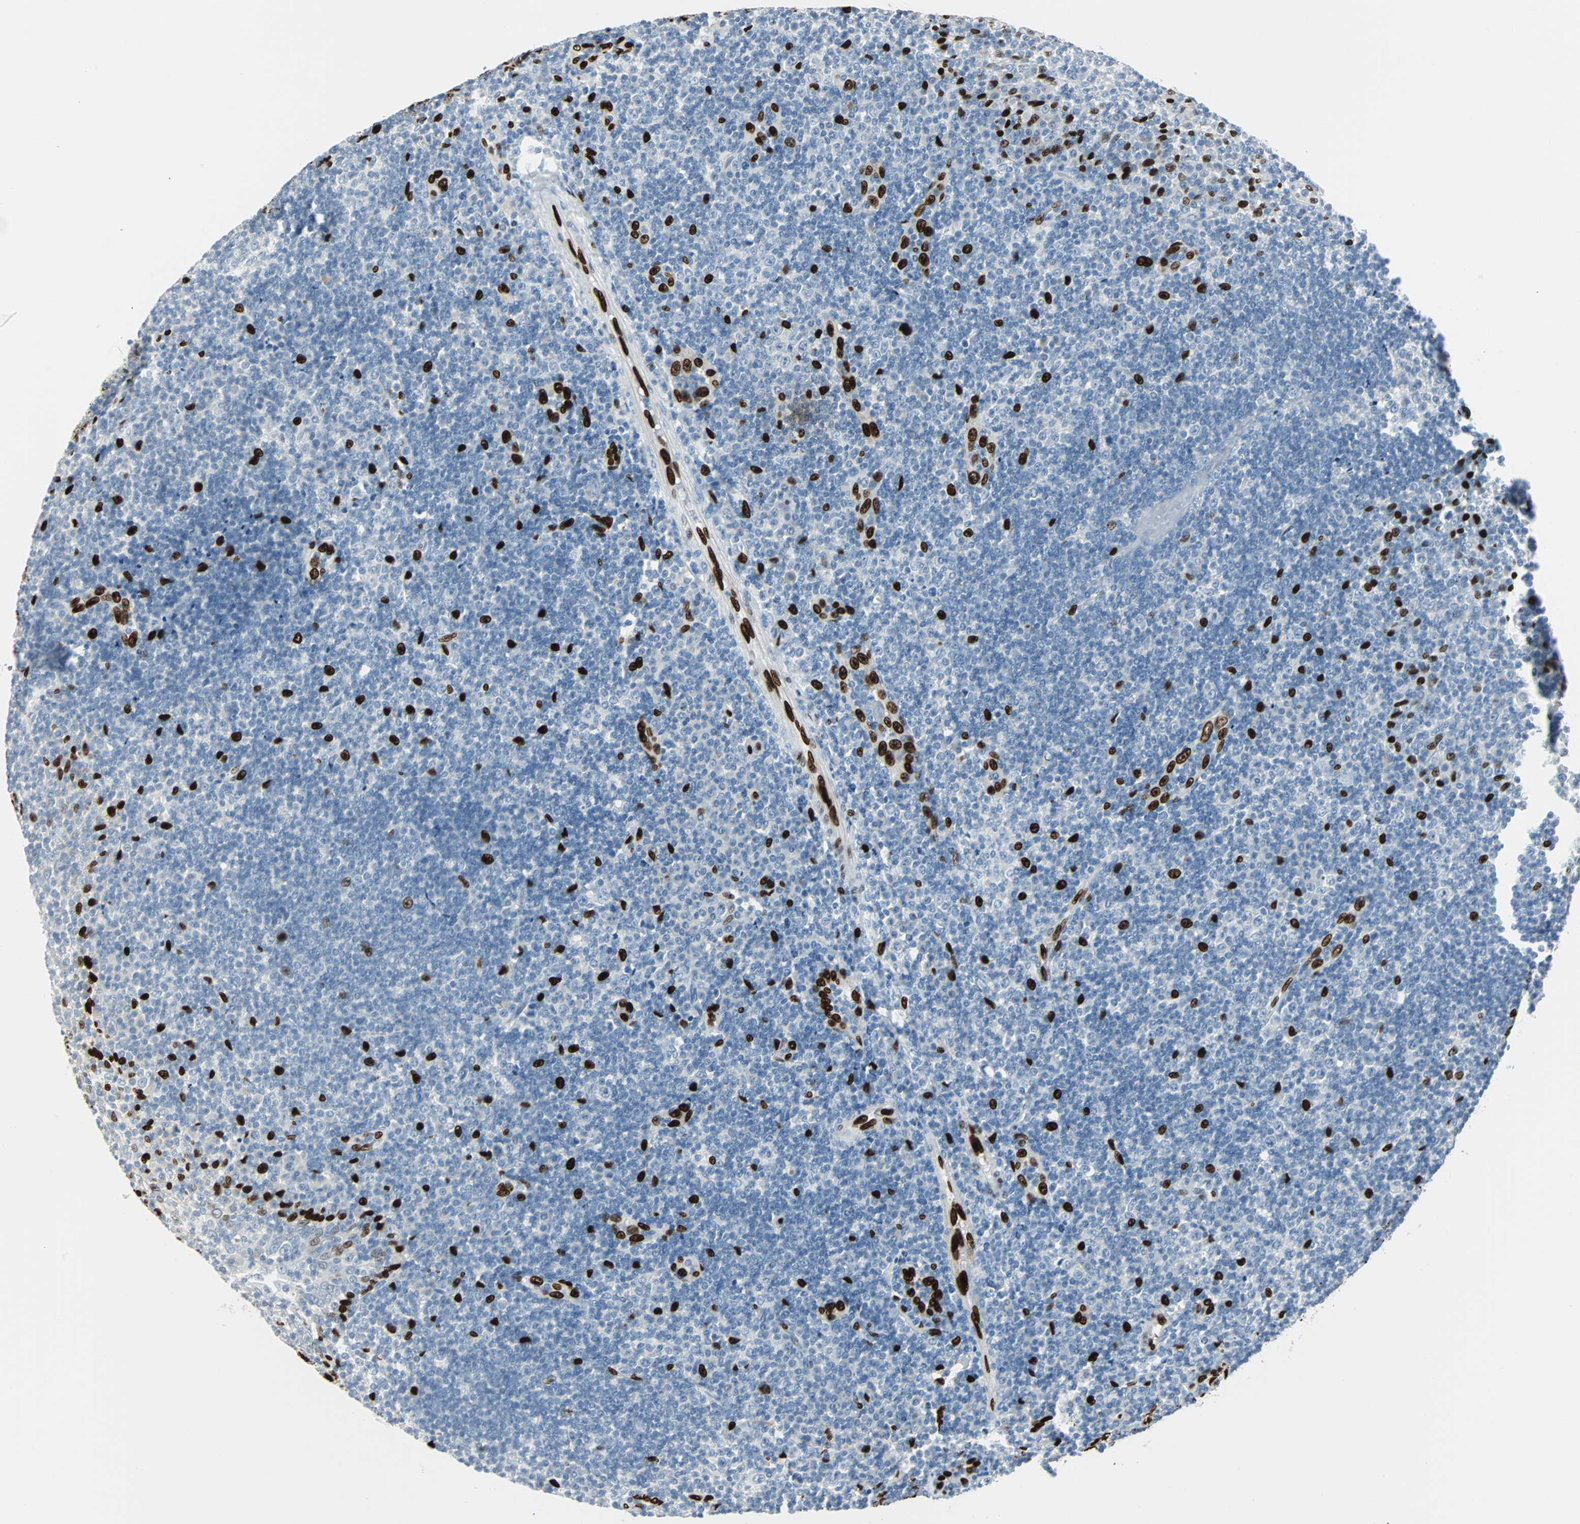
{"staining": {"intensity": "negative", "quantity": "none", "location": "none"}, "tissue": "tonsil", "cell_type": "Germinal center cells", "image_type": "normal", "snomed": [{"axis": "morphology", "description": "Normal tissue, NOS"}, {"axis": "topography", "description": "Tonsil"}], "caption": "Immunohistochemistry (IHC) photomicrograph of unremarkable tonsil stained for a protein (brown), which reveals no positivity in germinal center cells.", "gene": "IL33", "patient": {"sex": "female", "age": 40}}